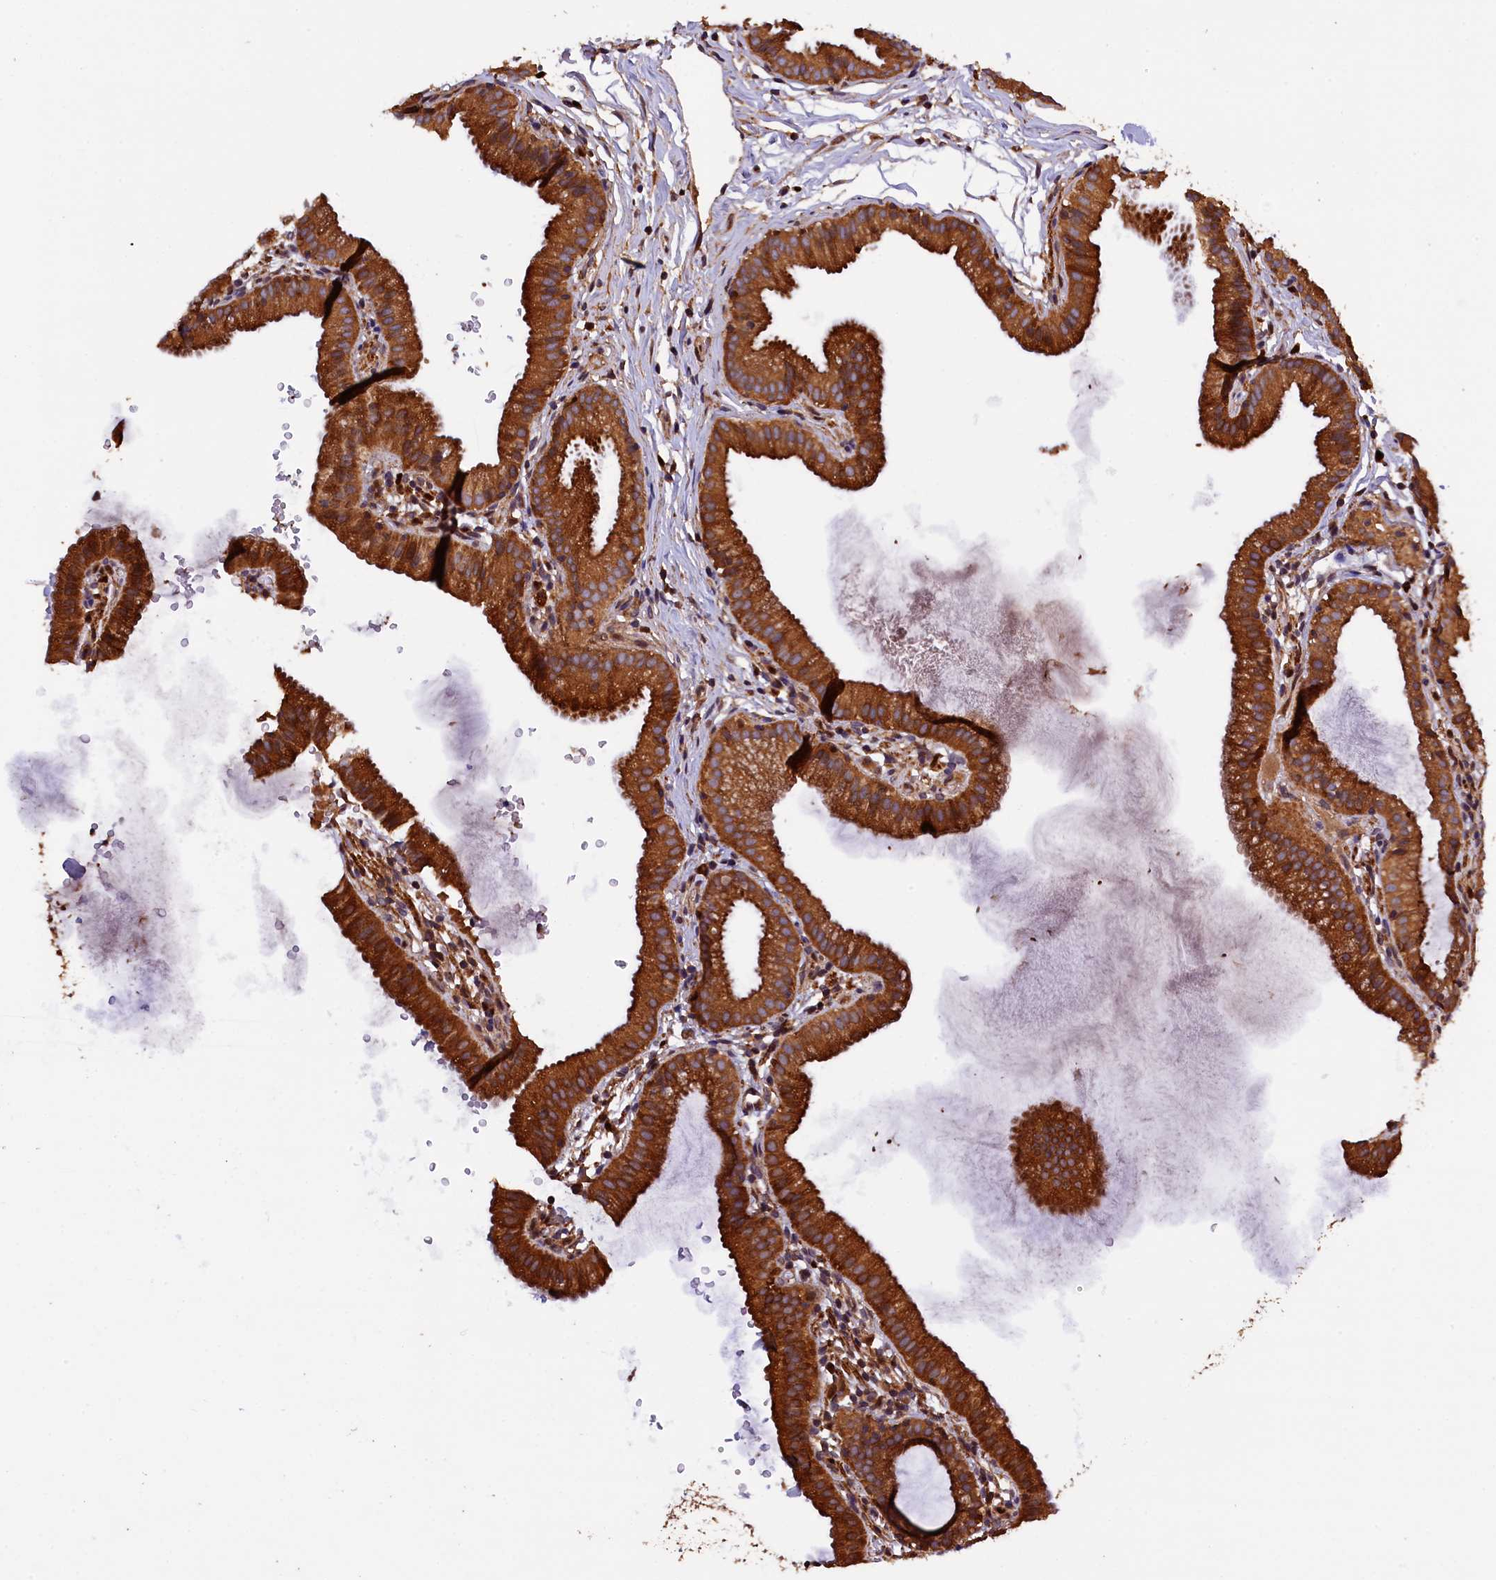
{"staining": {"intensity": "strong", "quantity": ">75%", "location": "cytoplasmic/membranous"}, "tissue": "gallbladder", "cell_type": "Glandular cells", "image_type": "normal", "snomed": [{"axis": "morphology", "description": "Normal tissue, NOS"}, {"axis": "topography", "description": "Gallbladder"}], "caption": "Glandular cells demonstrate high levels of strong cytoplasmic/membranous staining in about >75% of cells in normal gallbladder.", "gene": "KLC2", "patient": {"sex": "female", "age": 46}}